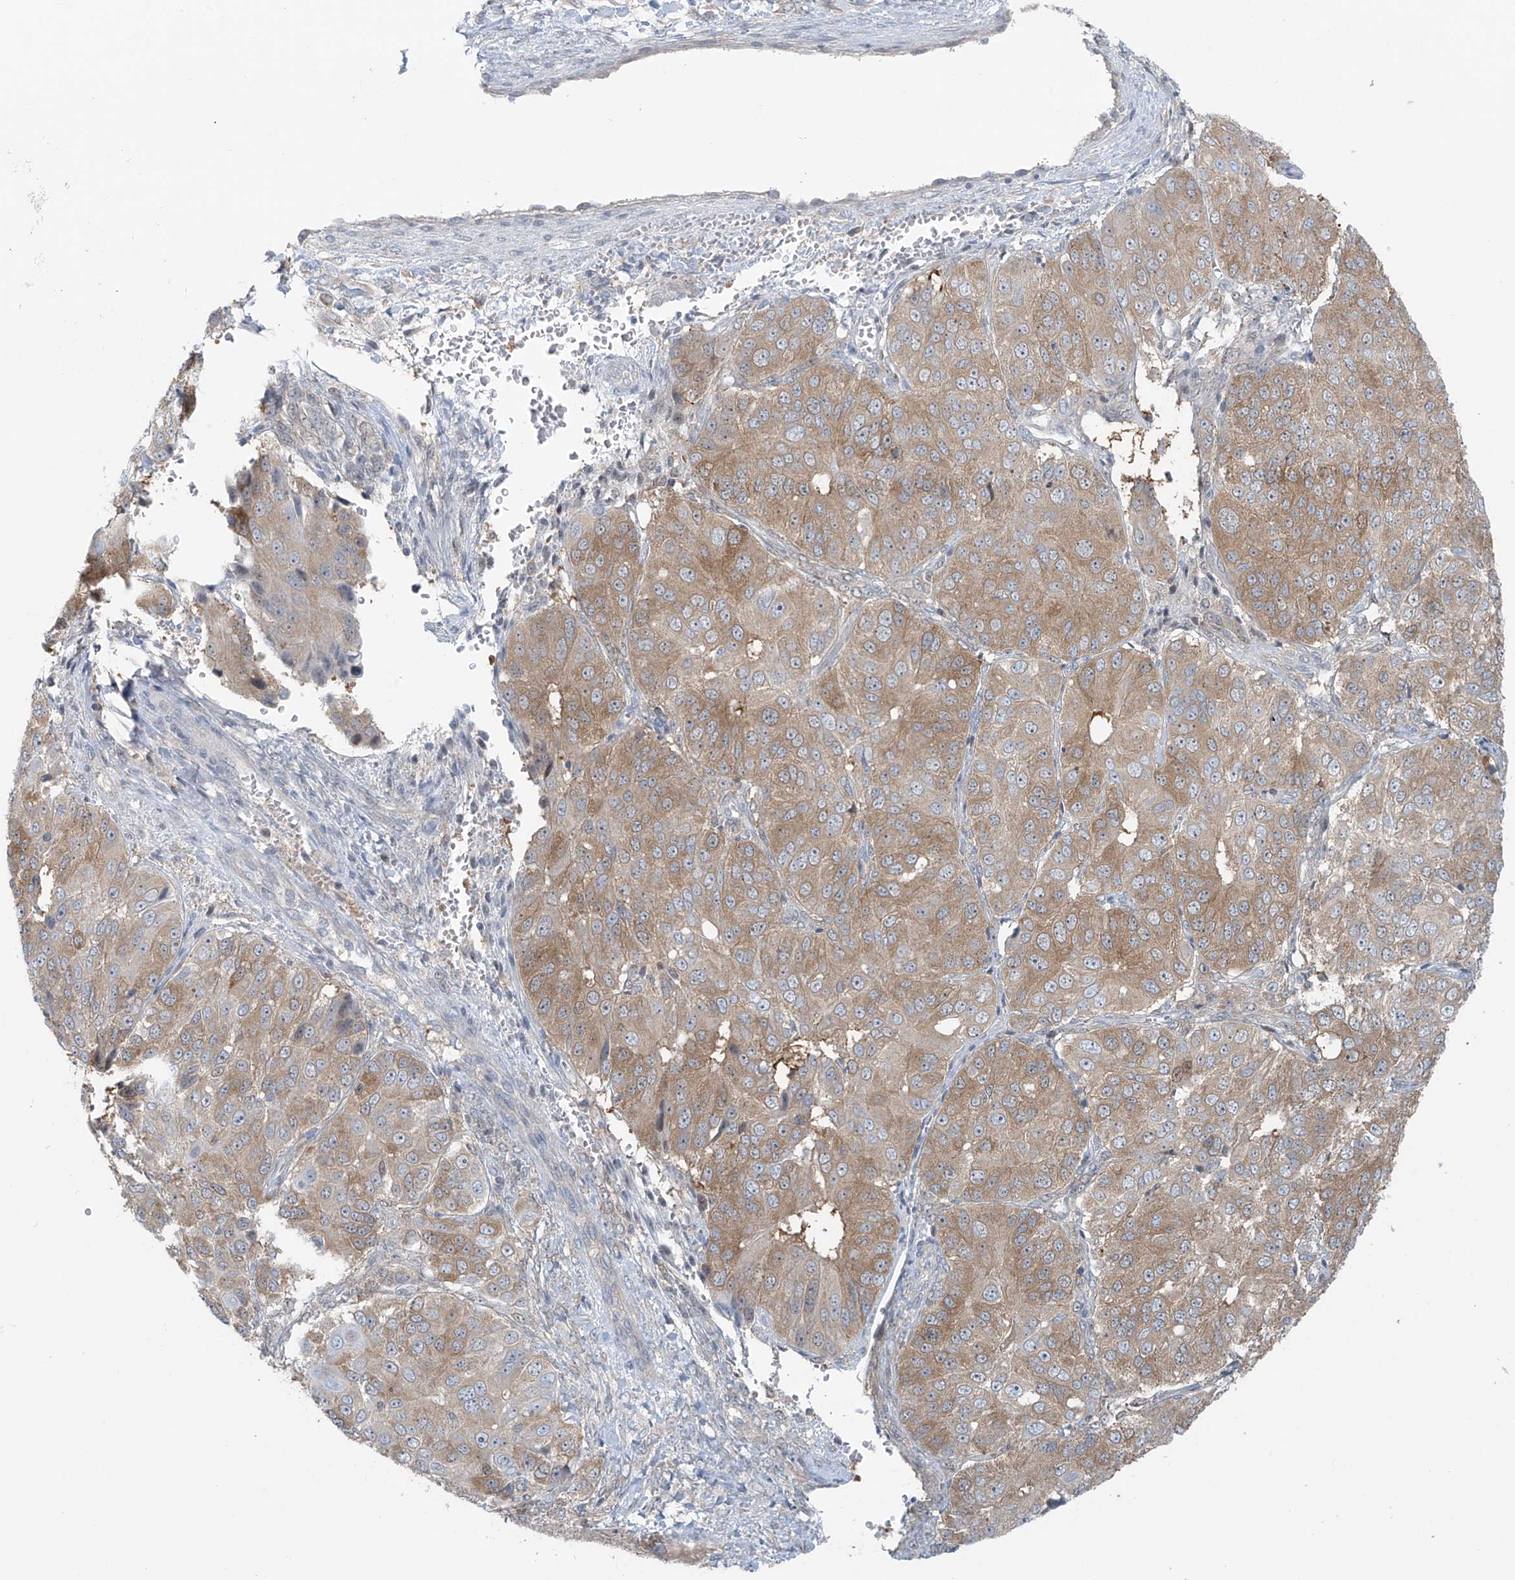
{"staining": {"intensity": "moderate", "quantity": "25%-75%", "location": "cytoplasmic/membranous"}, "tissue": "ovarian cancer", "cell_type": "Tumor cells", "image_type": "cancer", "snomed": [{"axis": "morphology", "description": "Carcinoma, endometroid"}, {"axis": "topography", "description": "Ovary"}], "caption": "Ovarian cancer stained for a protein exhibits moderate cytoplasmic/membranous positivity in tumor cells.", "gene": "PPAT", "patient": {"sex": "female", "age": 51}}